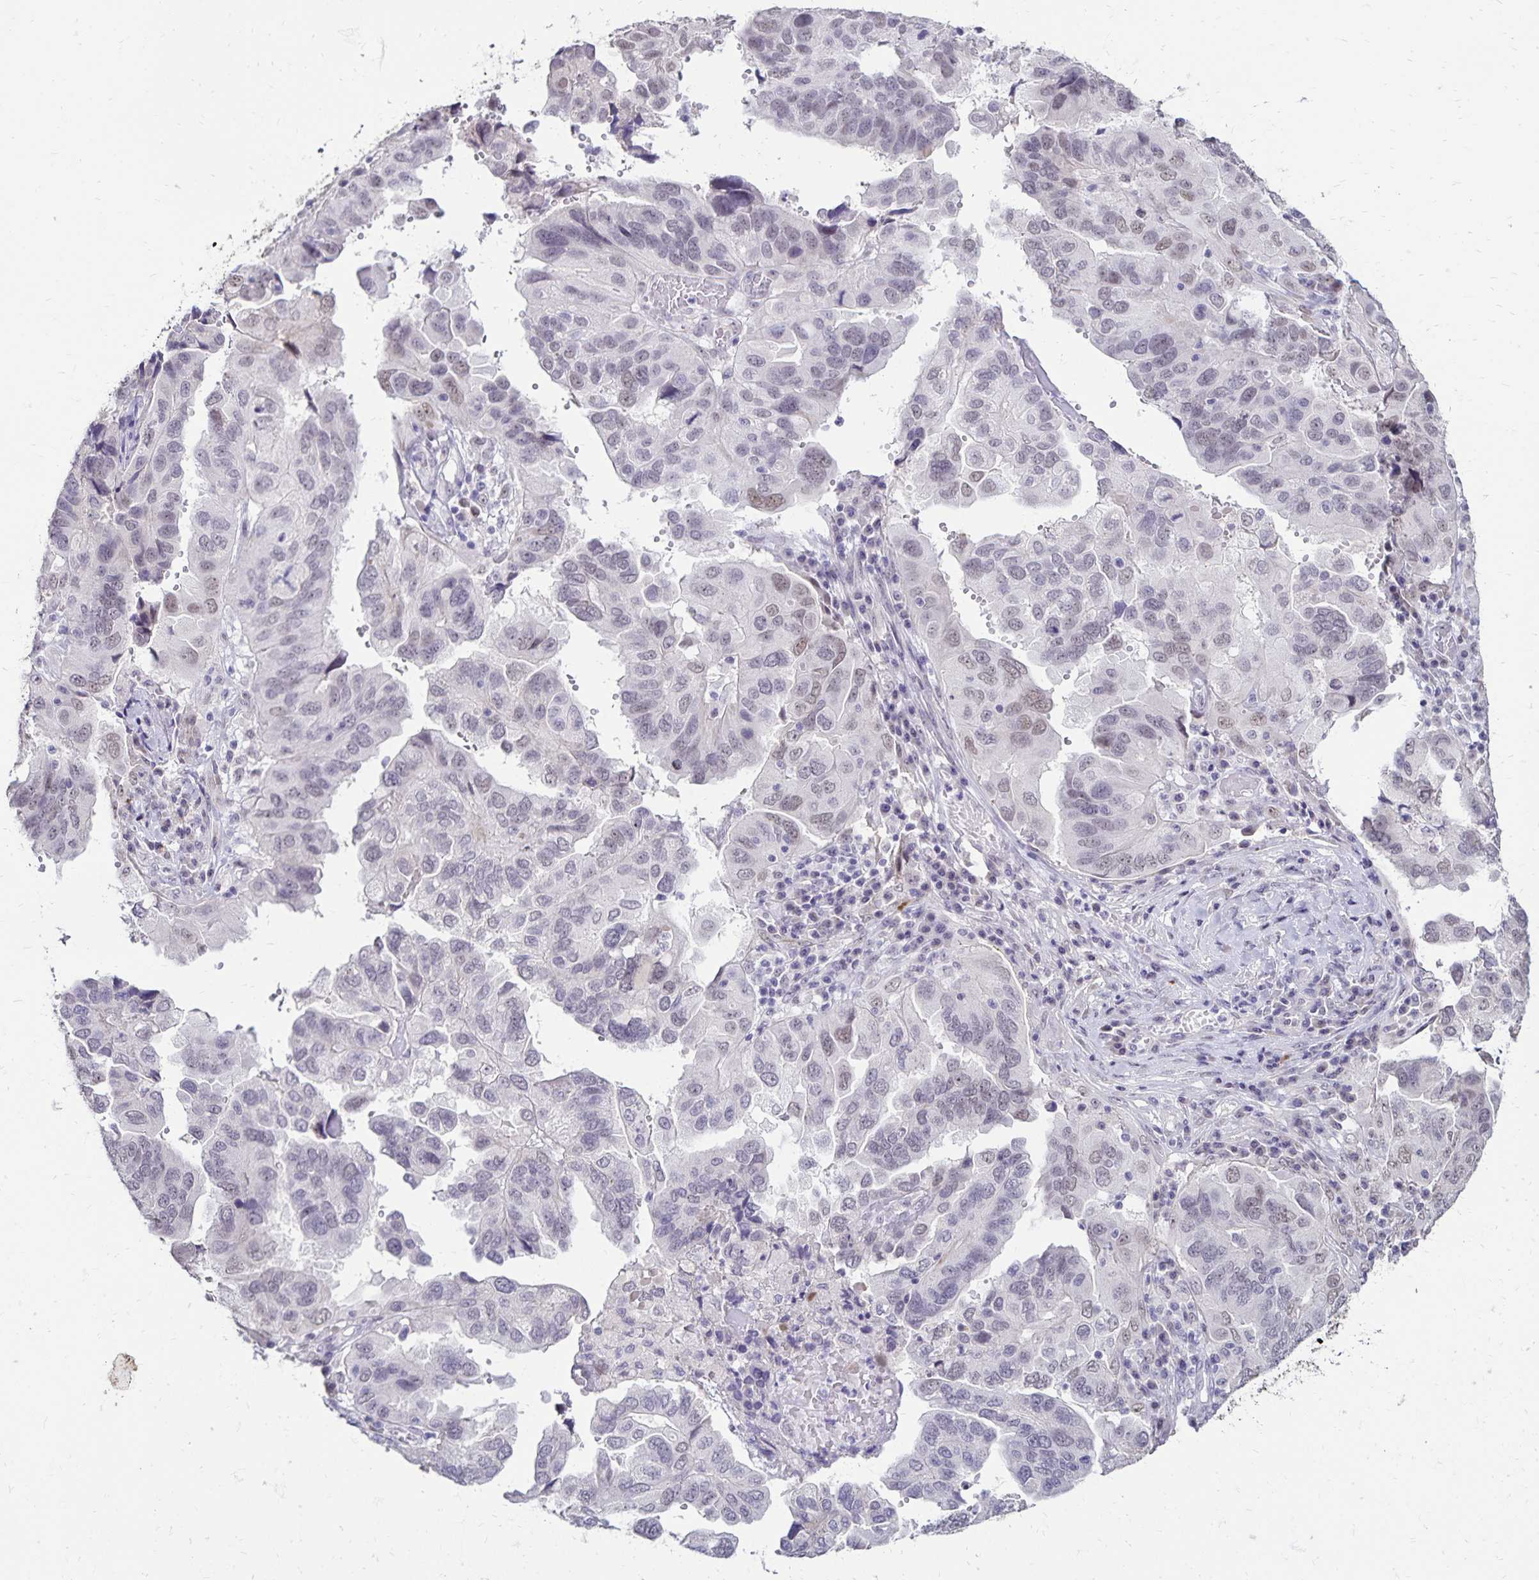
{"staining": {"intensity": "weak", "quantity": "<25%", "location": "nuclear"}, "tissue": "ovarian cancer", "cell_type": "Tumor cells", "image_type": "cancer", "snomed": [{"axis": "morphology", "description": "Cystadenocarcinoma, serous, NOS"}, {"axis": "topography", "description": "Ovary"}], "caption": "This histopathology image is of serous cystadenocarcinoma (ovarian) stained with immunohistochemistry (IHC) to label a protein in brown with the nuclei are counter-stained blue. There is no positivity in tumor cells. Brightfield microscopy of immunohistochemistry stained with DAB (3,3'-diaminobenzidine) (brown) and hematoxylin (blue), captured at high magnification.", "gene": "POLB", "patient": {"sex": "female", "age": 79}}